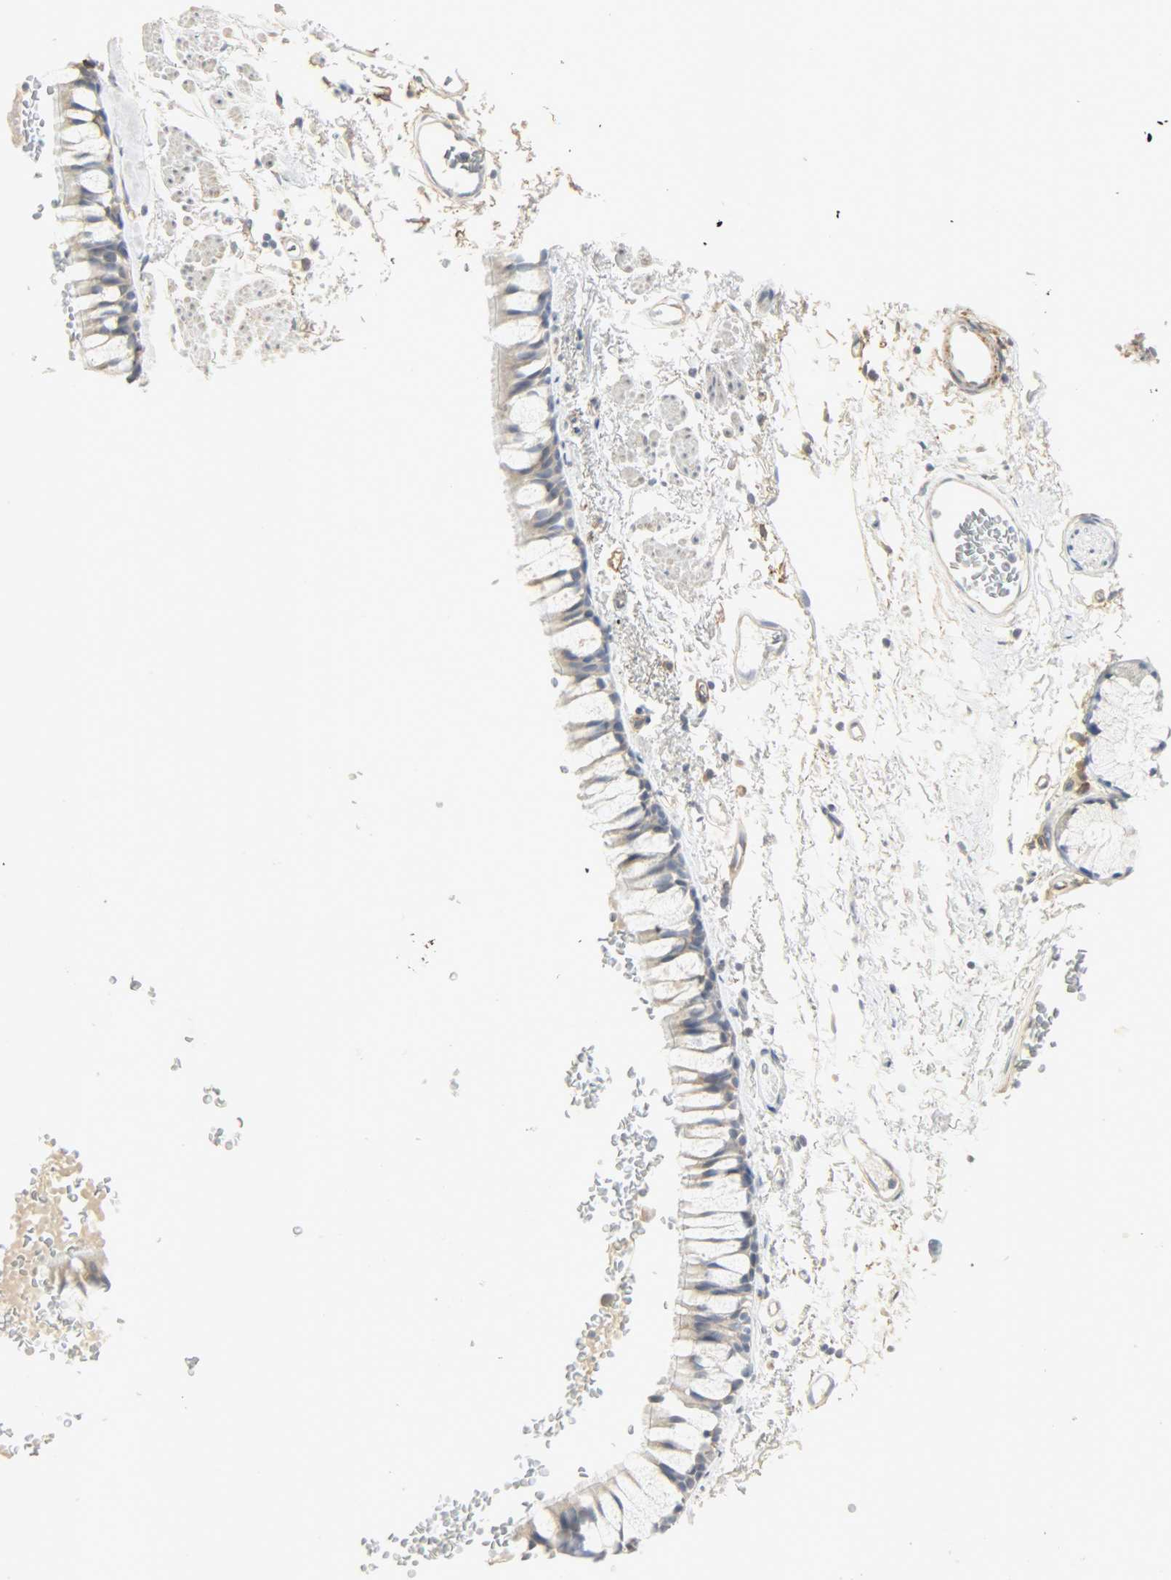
{"staining": {"intensity": "negative", "quantity": "none", "location": "none"}, "tissue": "bronchus", "cell_type": "Respiratory epithelial cells", "image_type": "normal", "snomed": [{"axis": "morphology", "description": "Normal tissue, NOS"}, {"axis": "topography", "description": "Bronchus"}], "caption": "Immunohistochemistry of normal bronchus shows no positivity in respiratory epithelial cells.", "gene": "ENPEP", "patient": {"sex": "female", "age": 73}}